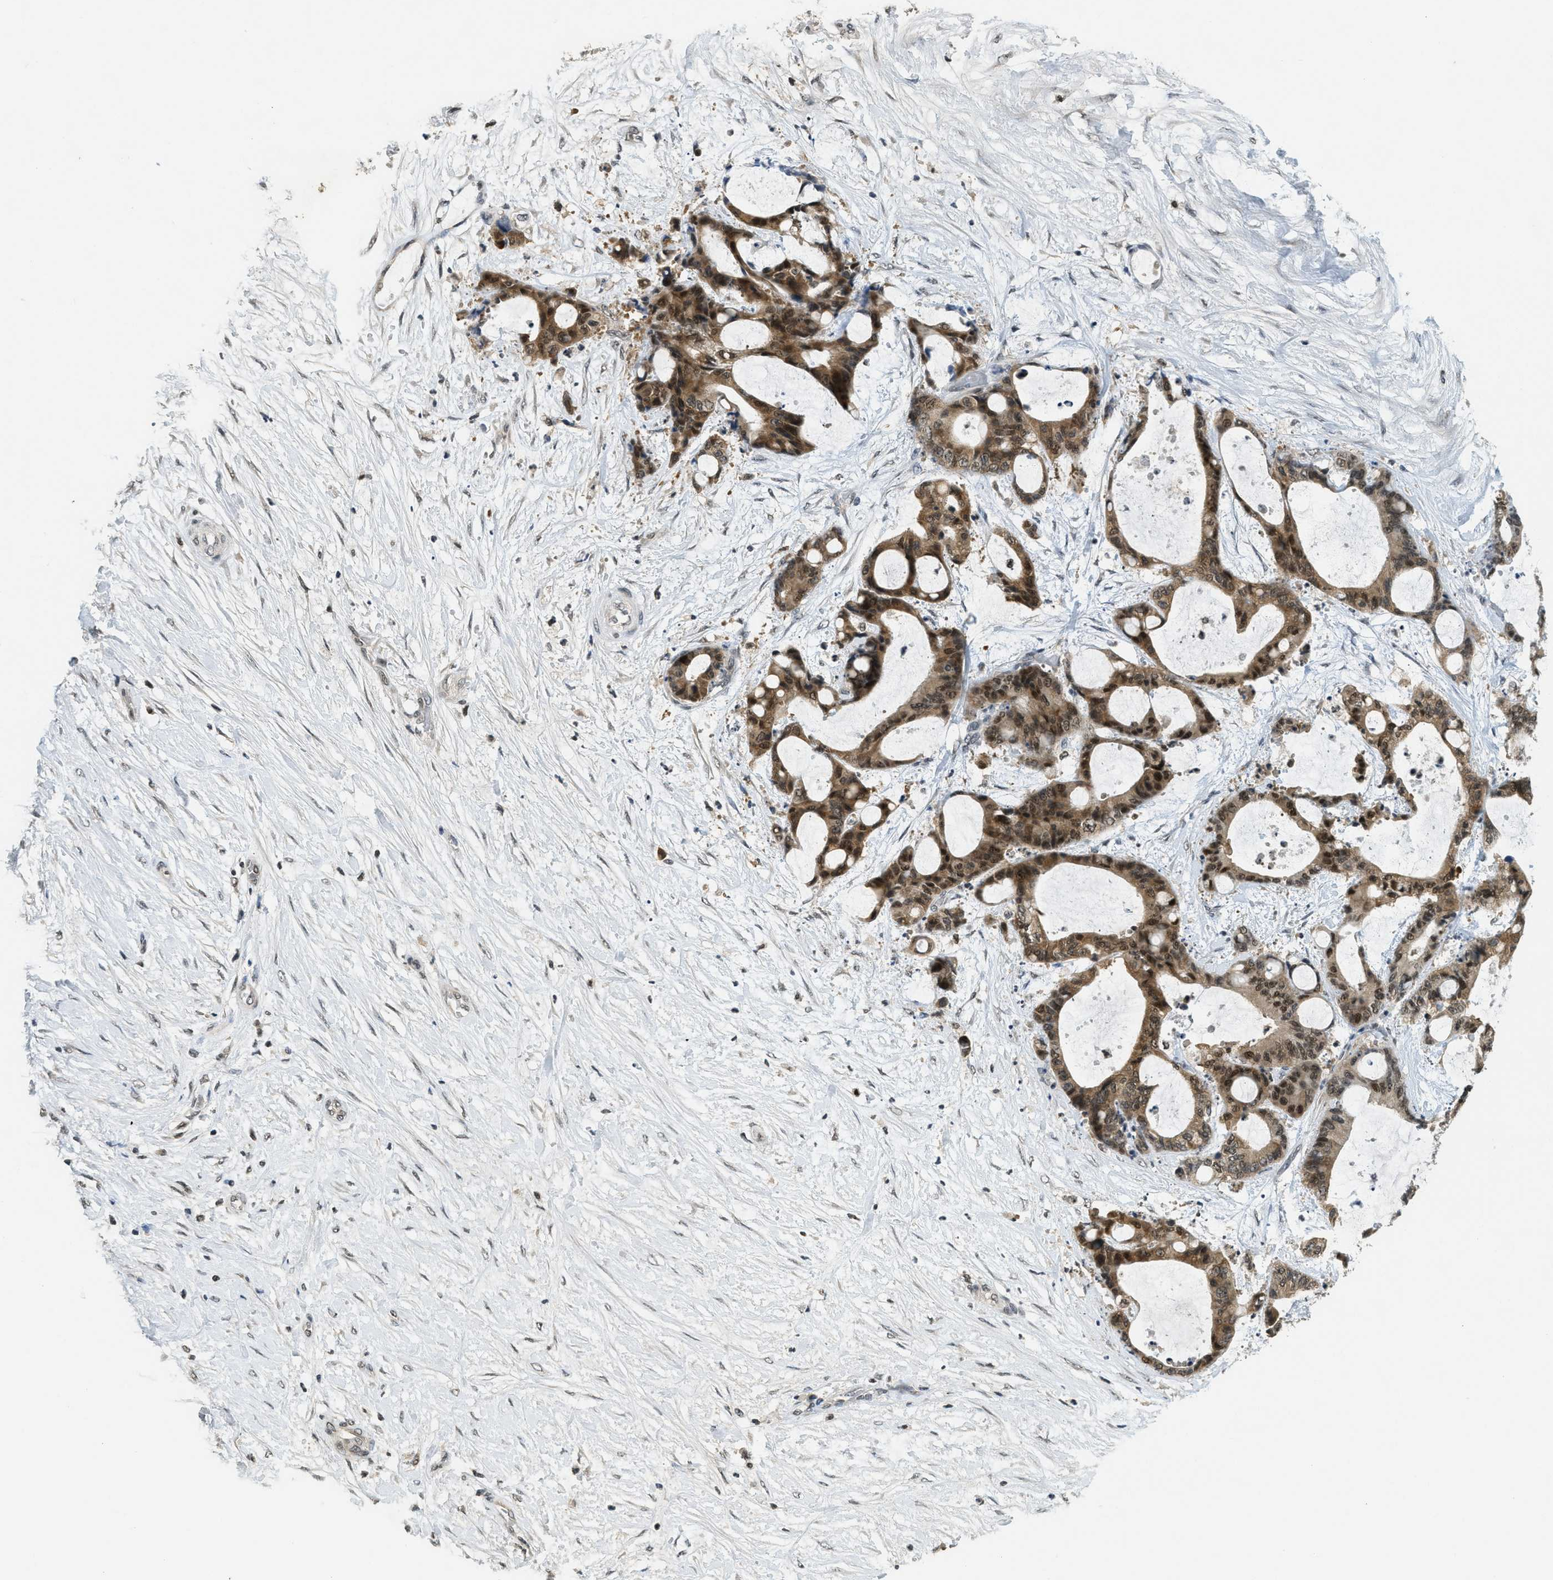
{"staining": {"intensity": "strong", "quantity": "25%-75%", "location": "cytoplasmic/membranous,nuclear"}, "tissue": "liver cancer", "cell_type": "Tumor cells", "image_type": "cancer", "snomed": [{"axis": "morphology", "description": "Cholangiocarcinoma"}, {"axis": "topography", "description": "Liver"}], "caption": "There is high levels of strong cytoplasmic/membranous and nuclear positivity in tumor cells of liver cancer, as demonstrated by immunohistochemical staining (brown color).", "gene": "DNAJB1", "patient": {"sex": "female", "age": 73}}